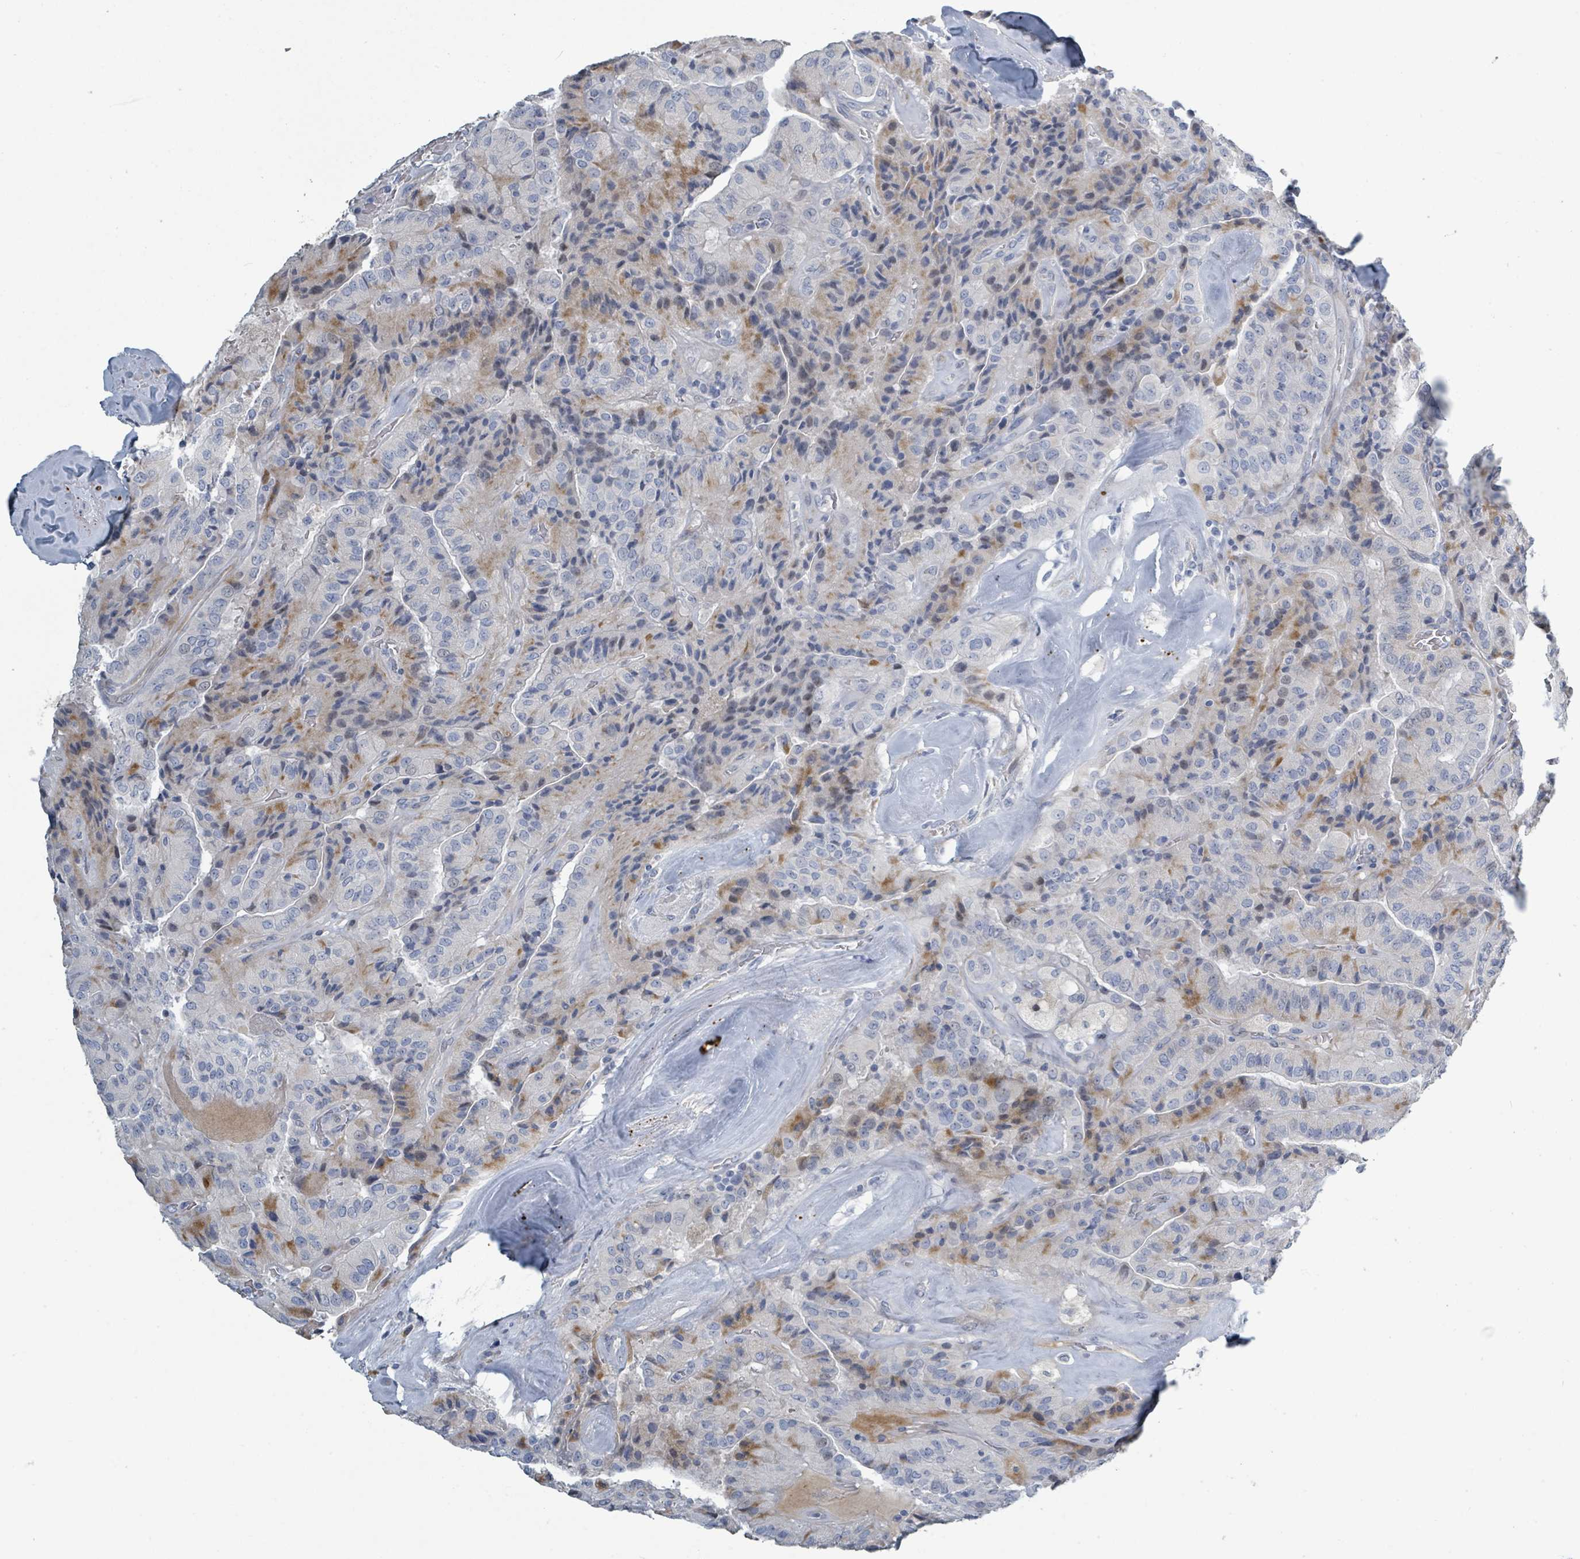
{"staining": {"intensity": "moderate", "quantity": "<25%", "location": "cytoplasmic/membranous"}, "tissue": "thyroid cancer", "cell_type": "Tumor cells", "image_type": "cancer", "snomed": [{"axis": "morphology", "description": "Normal tissue, NOS"}, {"axis": "morphology", "description": "Papillary adenocarcinoma, NOS"}, {"axis": "topography", "description": "Thyroid gland"}], "caption": "Tumor cells exhibit low levels of moderate cytoplasmic/membranous expression in approximately <25% of cells in human thyroid cancer. The protein is shown in brown color, while the nuclei are stained blue.", "gene": "RAB33B", "patient": {"sex": "female", "age": 59}}